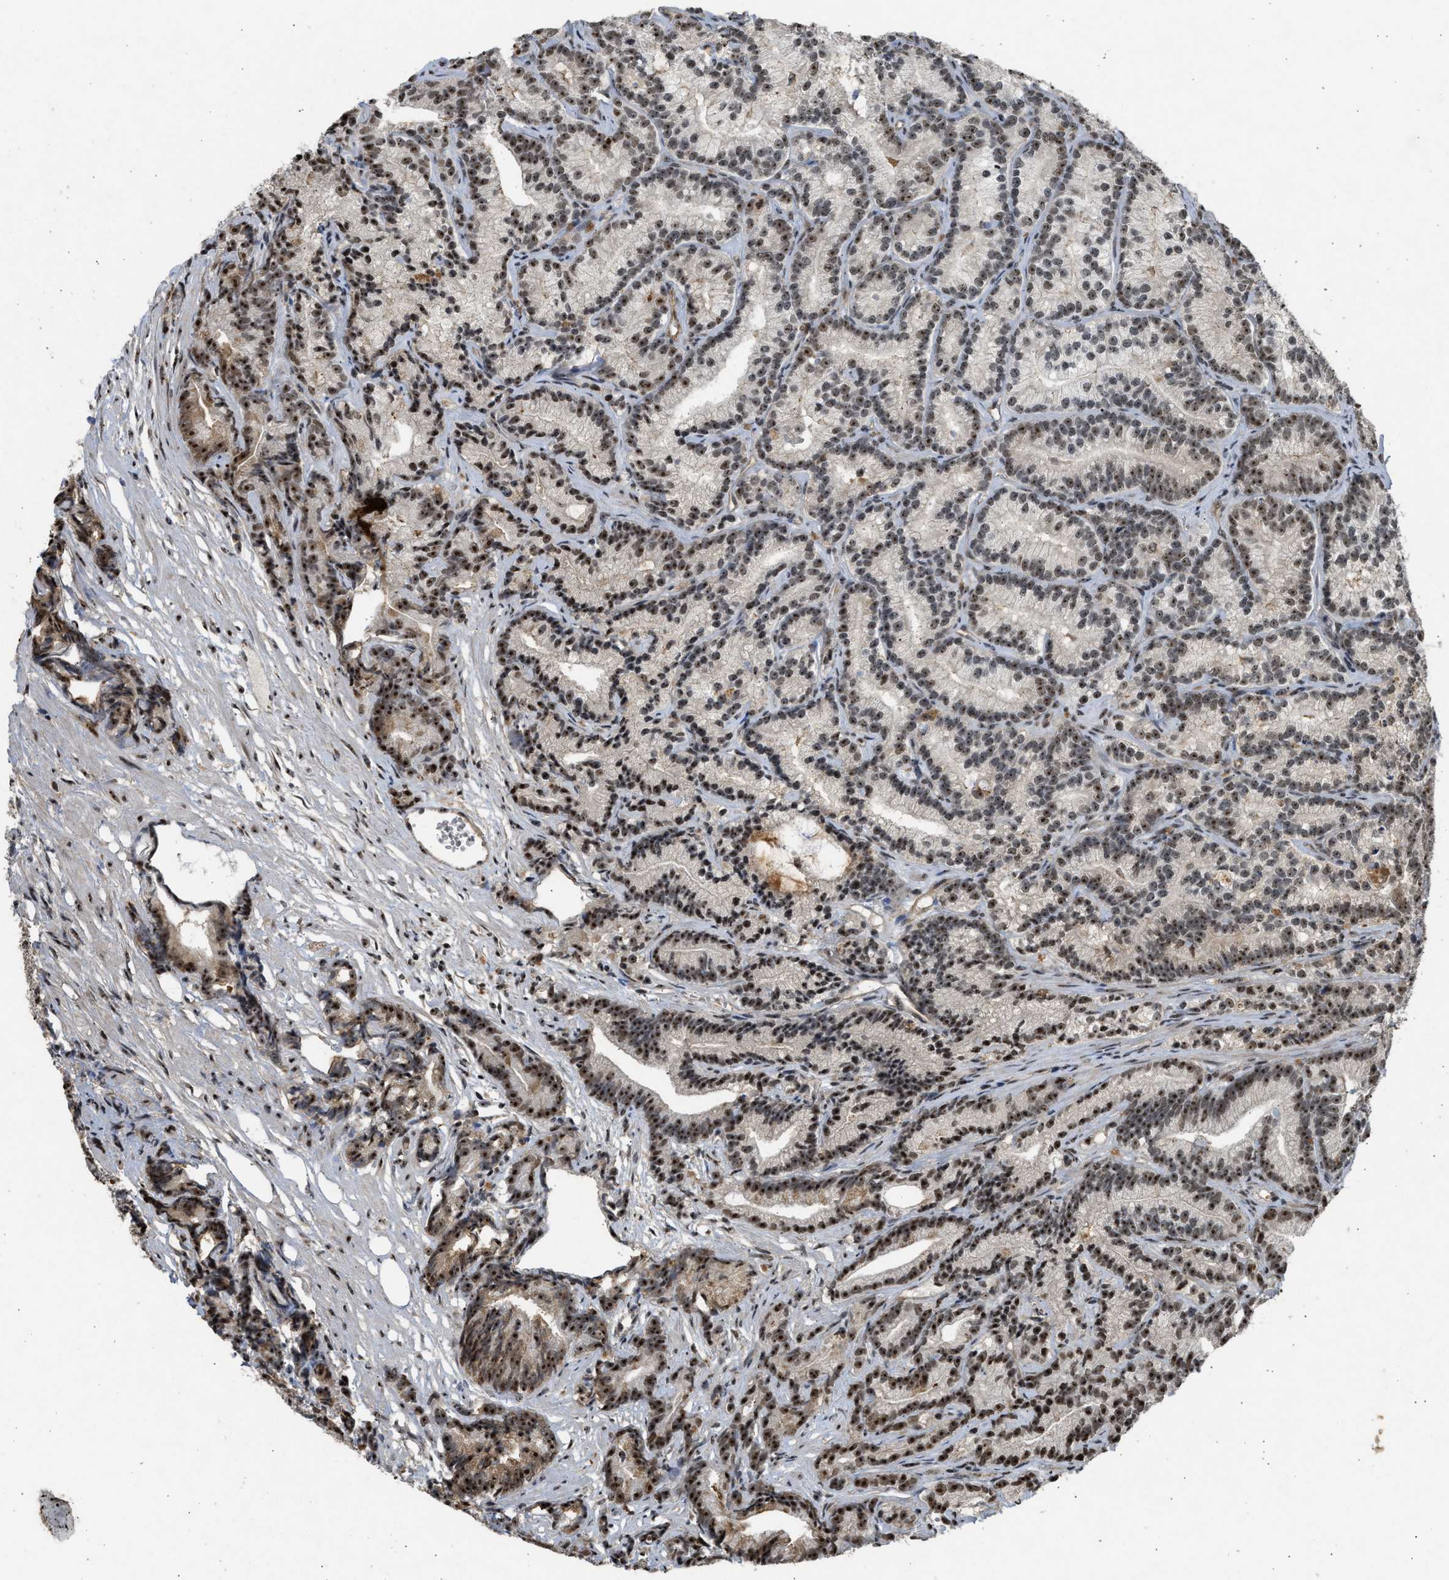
{"staining": {"intensity": "strong", "quantity": ">75%", "location": "nuclear"}, "tissue": "prostate cancer", "cell_type": "Tumor cells", "image_type": "cancer", "snomed": [{"axis": "morphology", "description": "Adenocarcinoma, Low grade"}, {"axis": "topography", "description": "Prostate"}], "caption": "Prostate cancer (adenocarcinoma (low-grade)) tissue displays strong nuclear staining in approximately >75% of tumor cells", "gene": "TFDP2", "patient": {"sex": "male", "age": 89}}